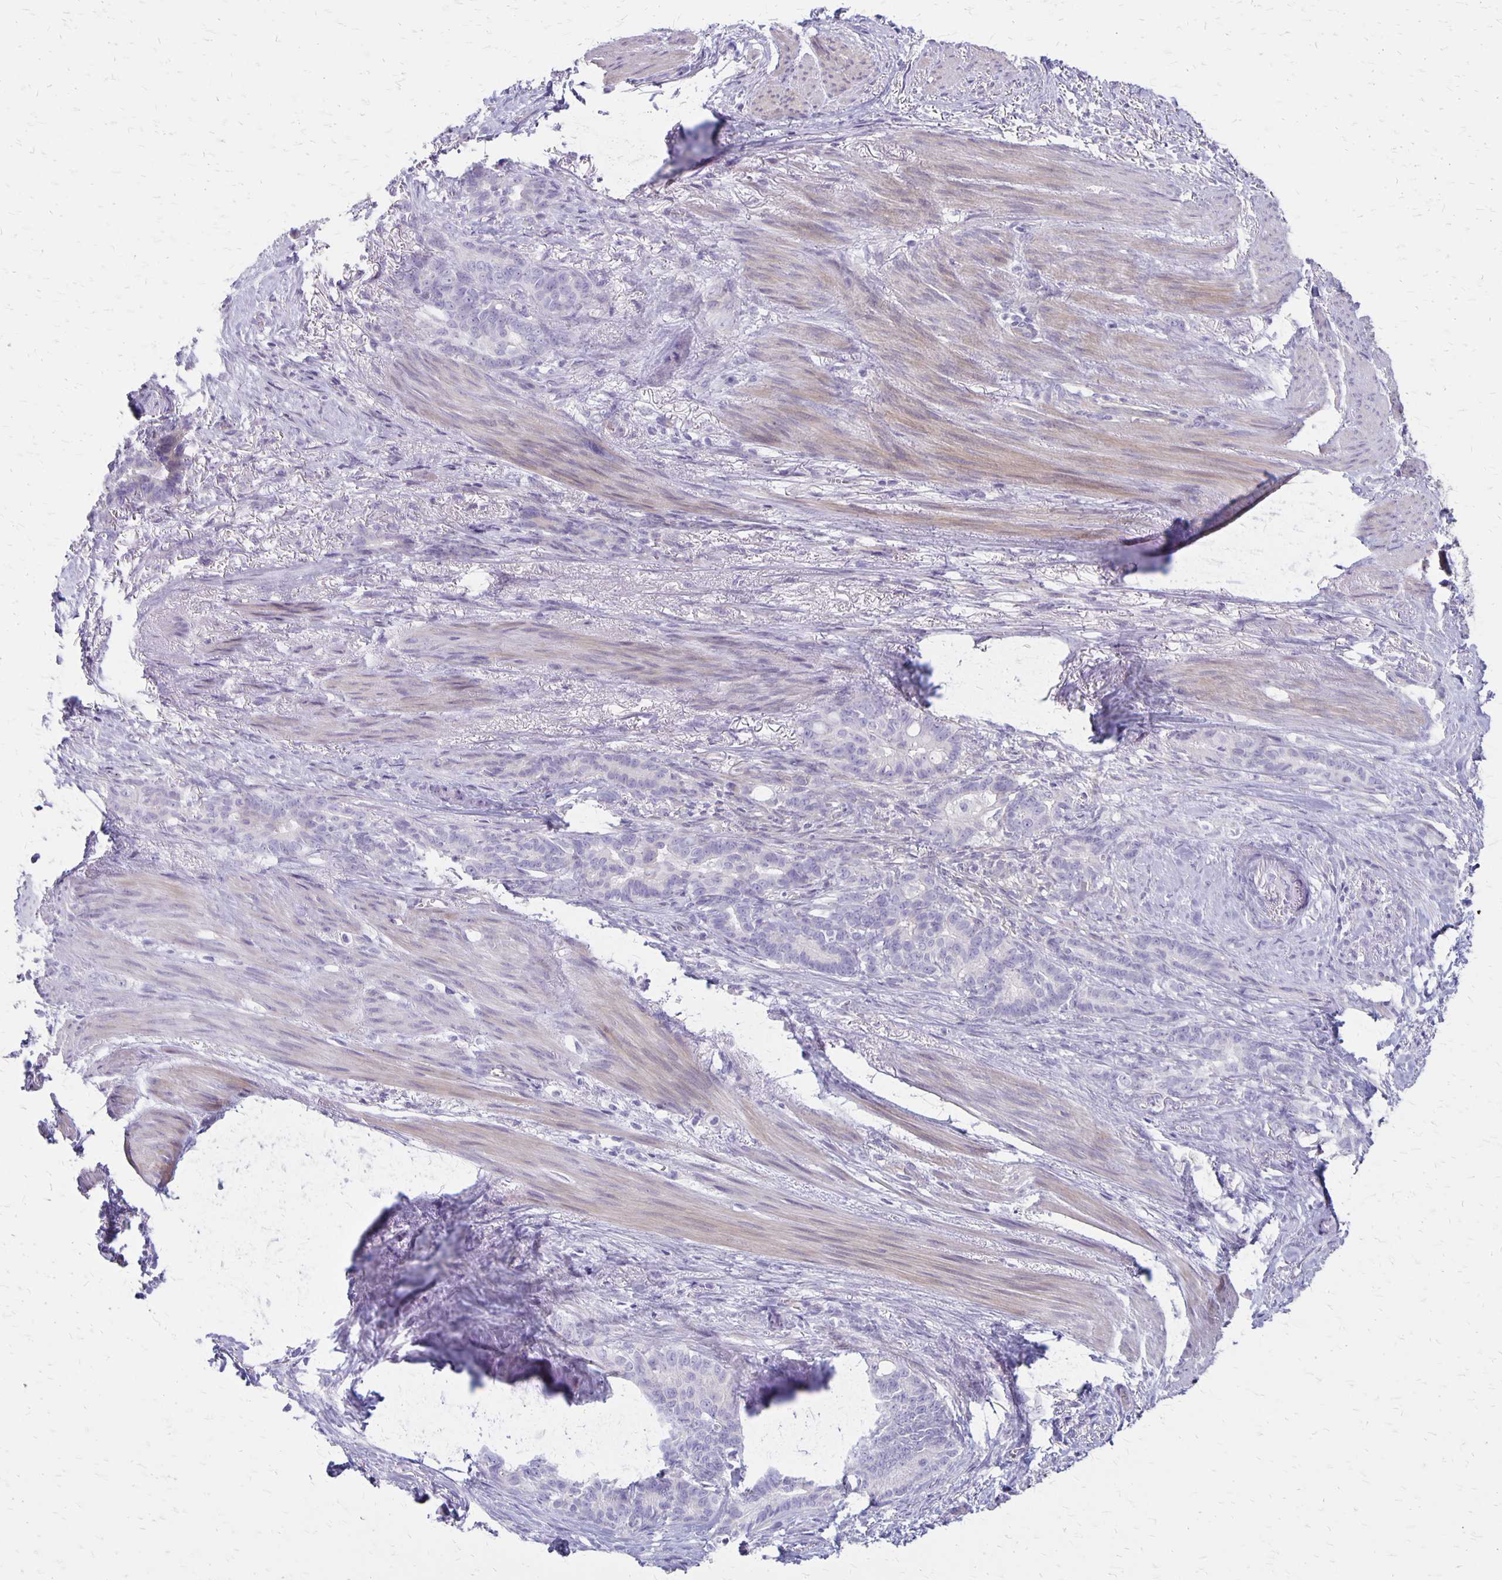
{"staining": {"intensity": "negative", "quantity": "none", "location": "none"}, "tissue": "stomach cancer", "cell_type": "Tumor cells", "image_type": "cancer", "snomed": [{"axis": "morphology", "description": "Normal tissue, NOS"}, {"axis": "morphology", "description": "Adenocarcinoma, NOS"}, {"axis": "topography", "description": "Esophagus"}, {"axis": "topography", "description": "Stomach, upper"}], "caption": "This image is of stomach cancer stained with immunohistochemistry to label a protein in brown with the nuclei are counter-stained blue. There is no positivity in tumor cells. (Brightfield microscopy of DAB (3,3'-diaminobenzidine) IHC at high magnification).", "gene": "HOMER1", "patient": {"sex": "male", "age": 62}}